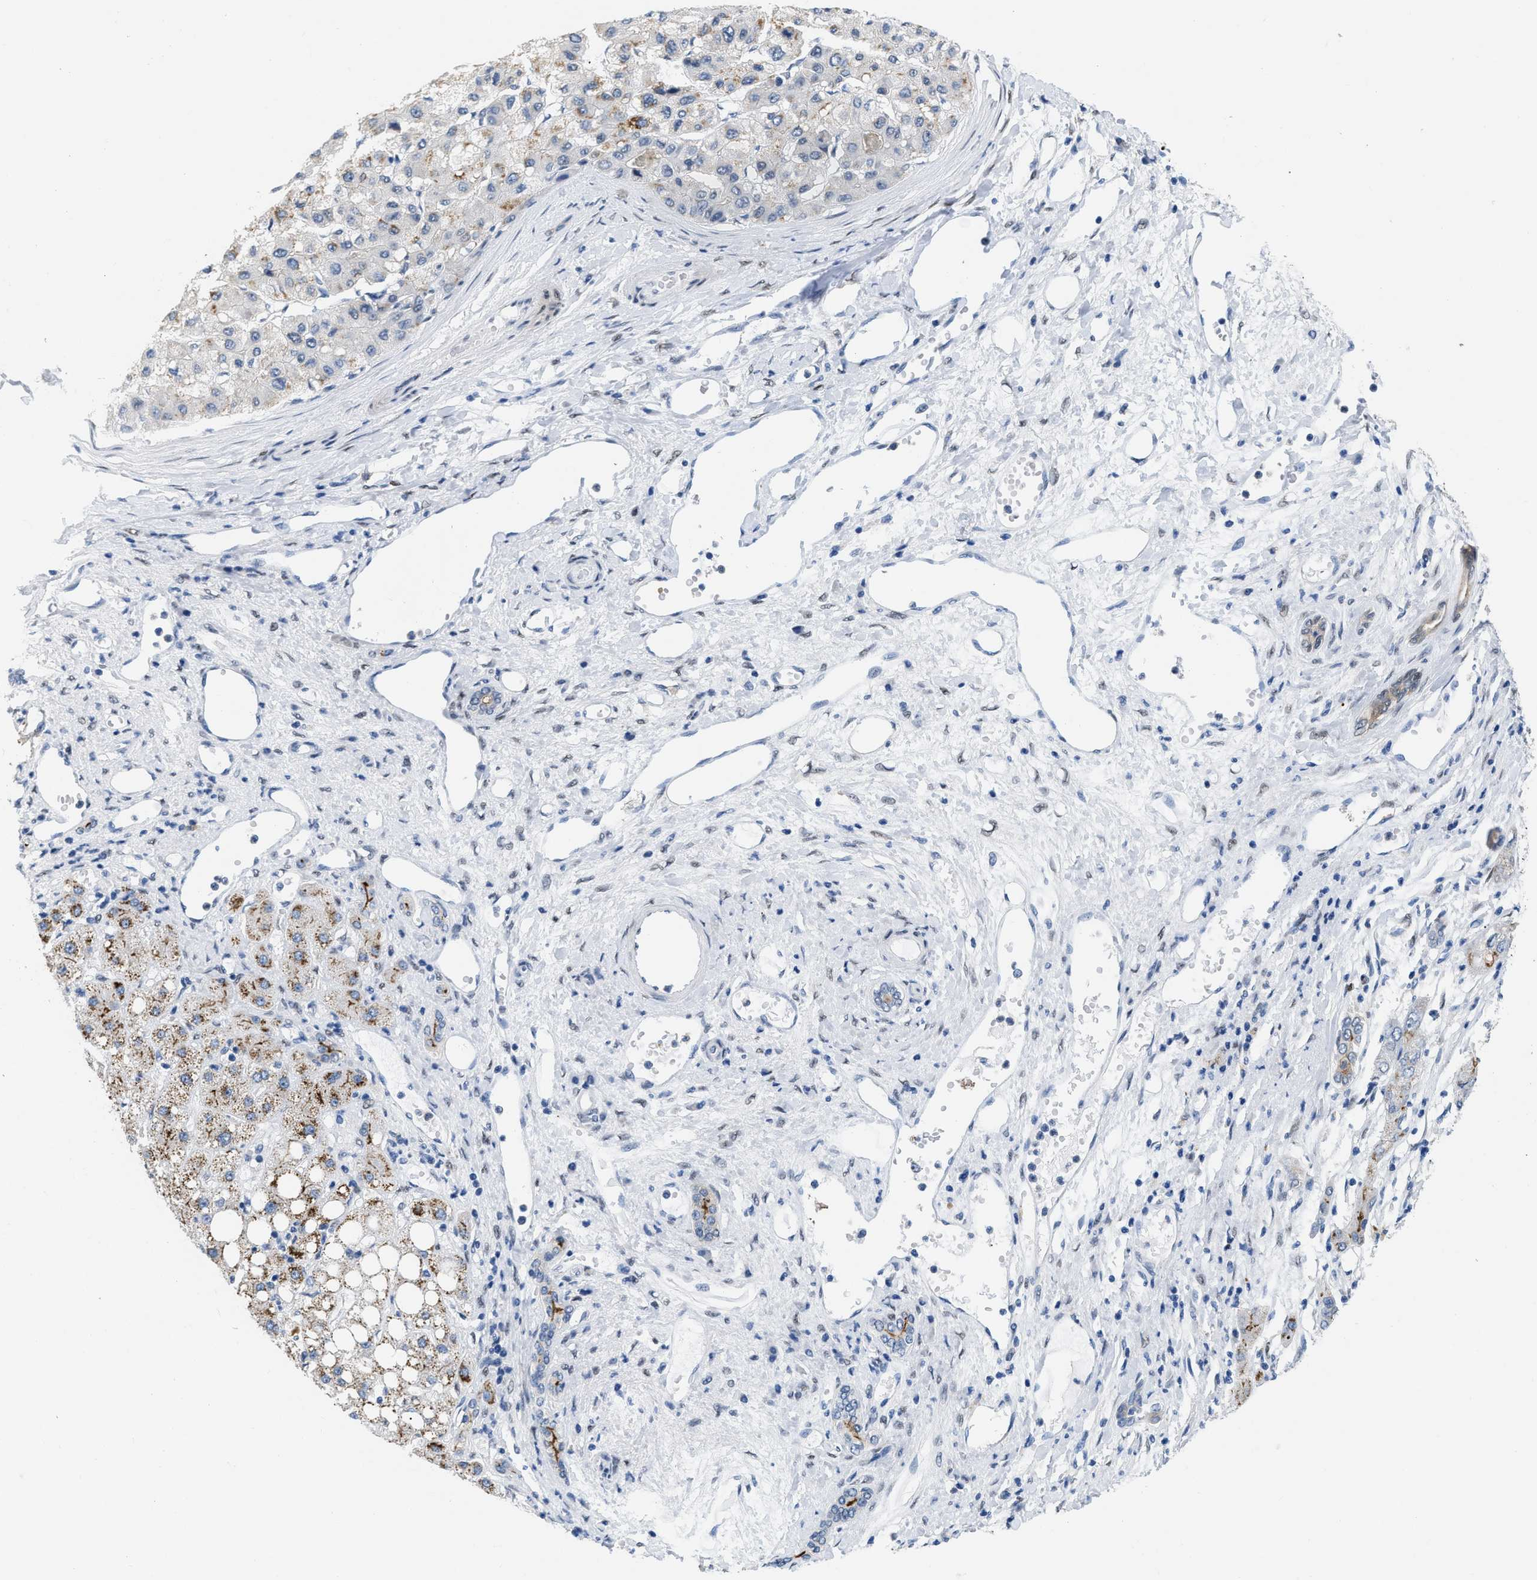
{"staining": {"intensity": "moderate", "quantity": "<25%", "location": "cytoplasmic/membranous"}, "tissue": "liver cancer", "cell_type": "Tumor cells", "image_type": "cancer", "snomed": [{"axis": "morphology", "description": "Carcinoma, Hepatocellular, NOS"}, {"axis": "topography", "description": "Liver"}], "caption": "Immunohistochemistry (IHC) photomicrograph of neoplastic tissue: liver cancer stained using immunohistochemistry shows low levels of moderate protein expression localized specifically in the cytoplasmic/membranous of tumor cells, appearing as a cytoplasmic/membranous brown color.", "gene": "NFIX", "patient": {"sex": "male", "age": 80}}